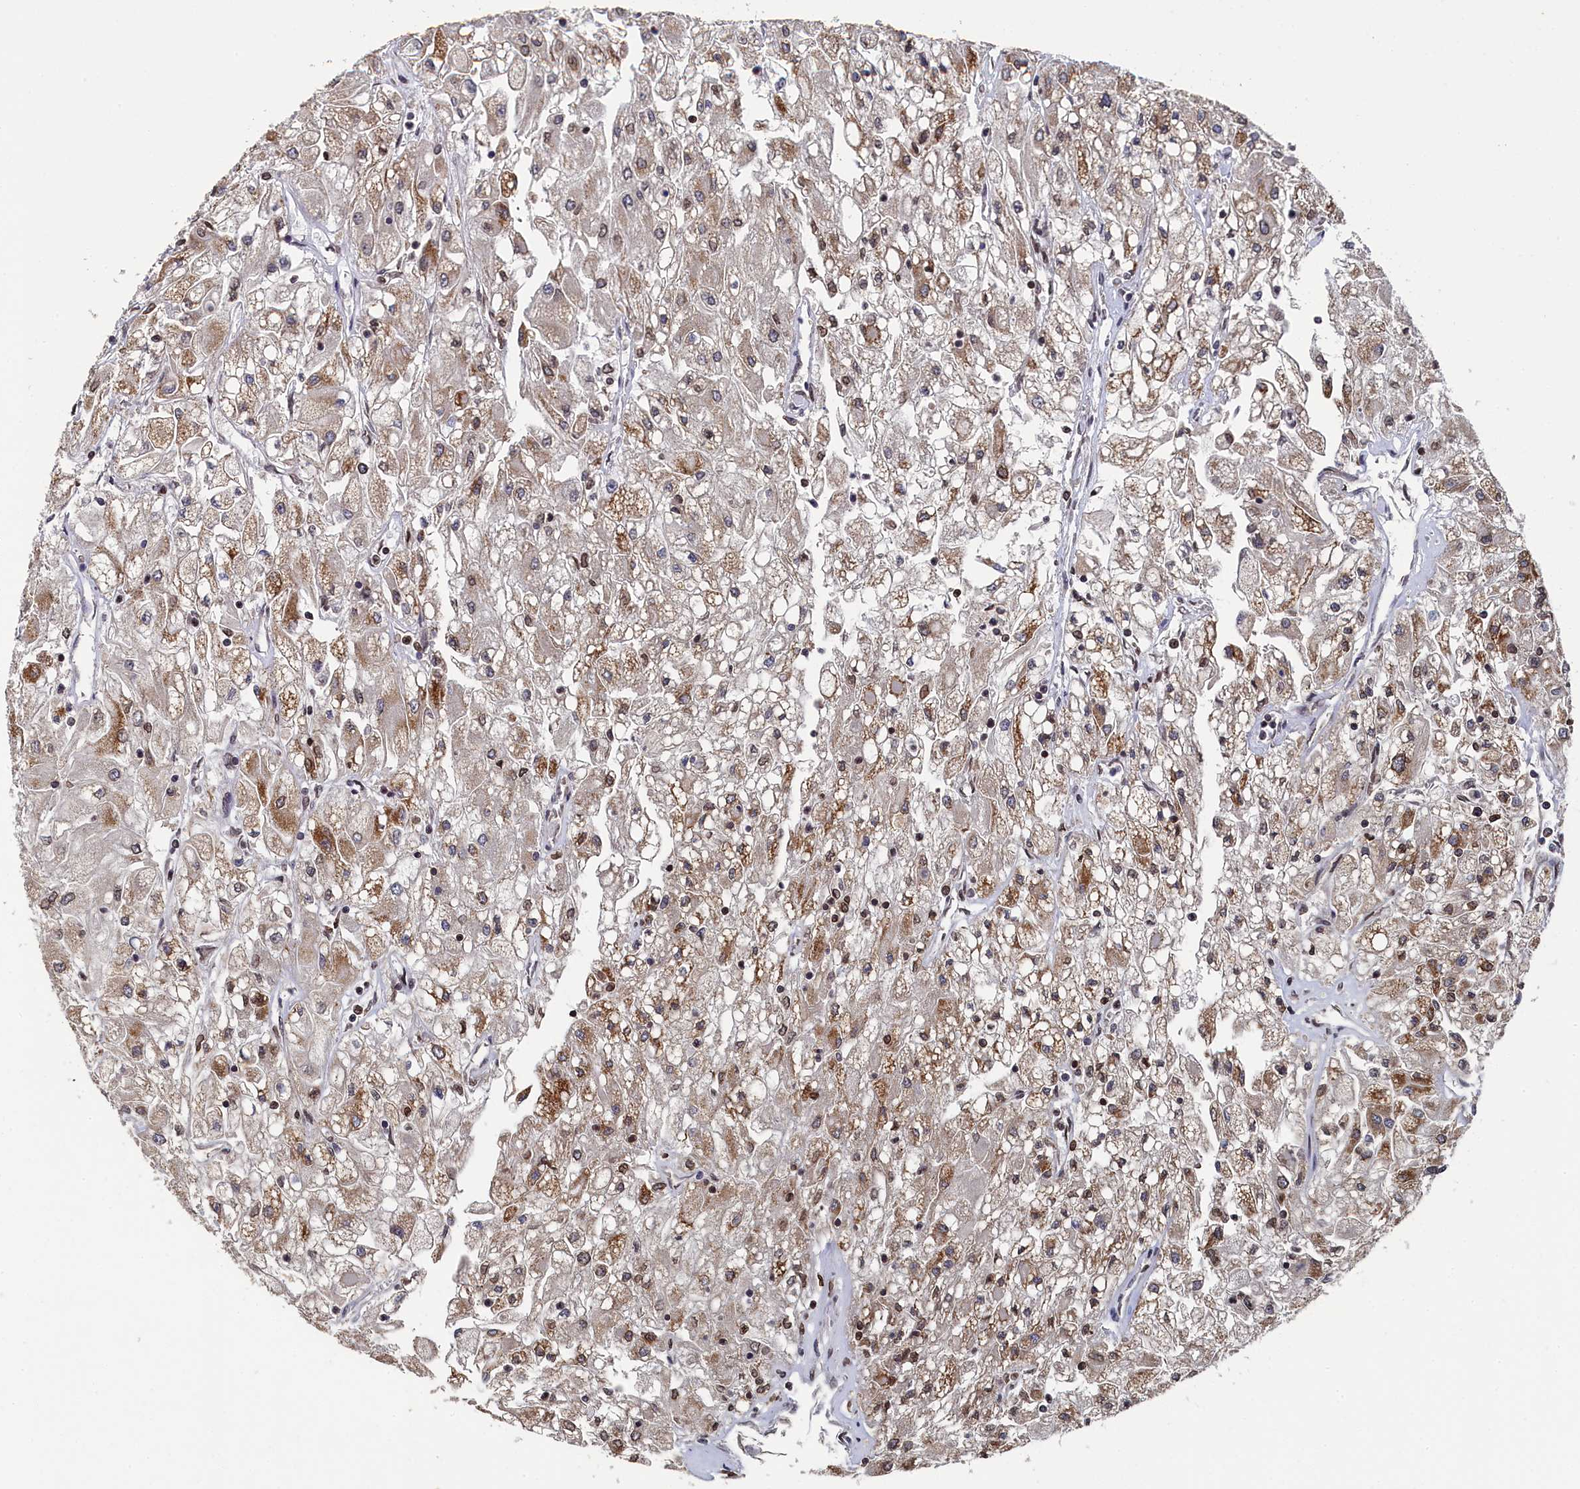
{"staining": {"intensity": "moderate", "quantity": "<25%", "location": "cytoplasmic/membranous,nuclear"}, "tissue": "renal cancer", "cell_type": "Tumor cells", "image_type": "cancer", "snomed": [{"axis": "morphology", "description": "Adenocarcinoma, NOS"}, {"axis": "topography", "description": "Kidney"}], "caption": "Human renal adenocarcinoma stained with a brown dye shows moderate cytoplasmic/membranous and nuclear positive positivity in approximately <25% of tumor cells.", "gene": "ANKEF1", "patient": {"sex": "male", "age": 80}}